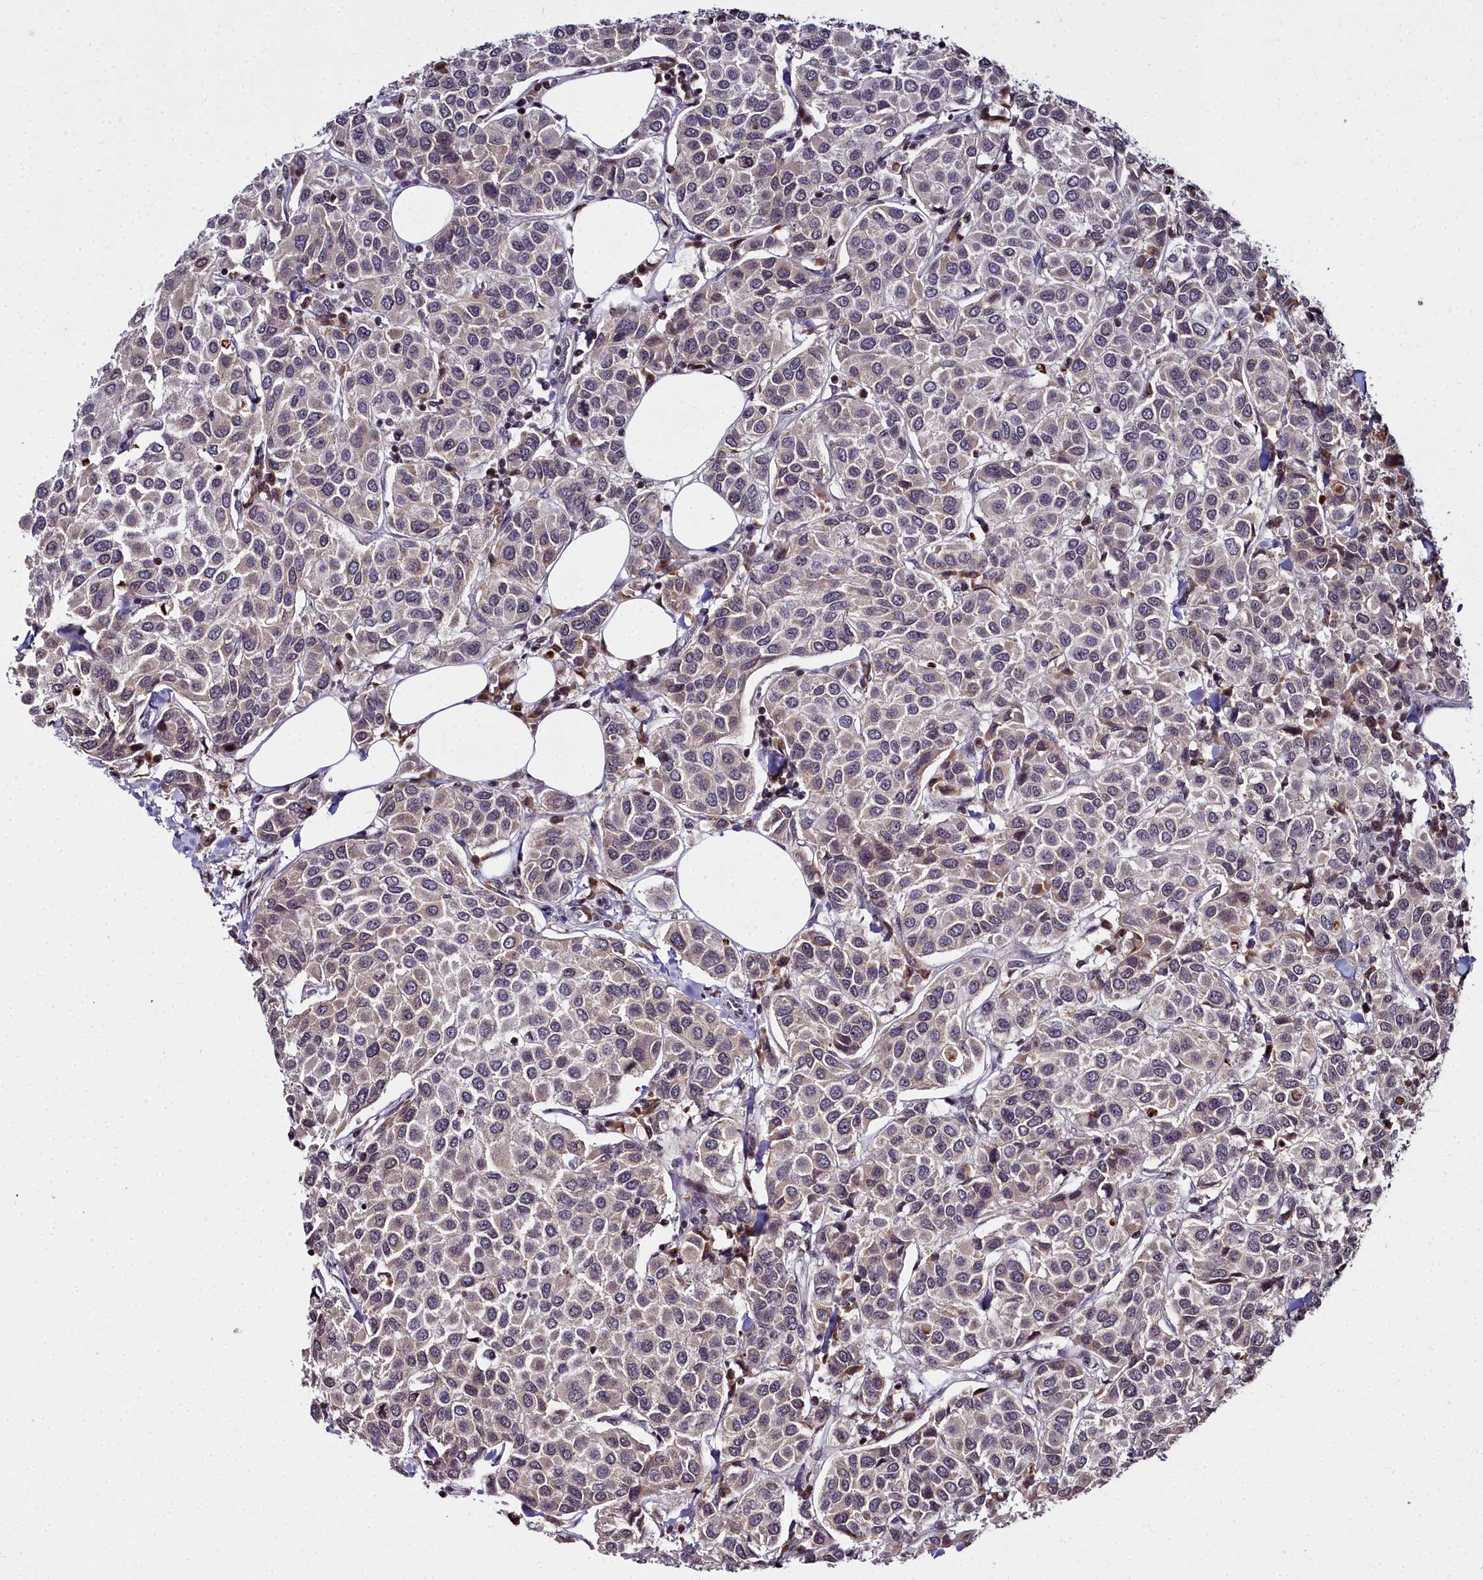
{"staining": {"intensity": "weak", "quantity": ">75%", "location": "cytoplasmic/membranous"}, "tissue": "breast cancer", "cell_type": "Tumor cells", "image_type": "cancer", "snomed": [{"axis": "morphology", "description": "Duct carcinoma"}, {"axis": "topography", "description": "Breast"}], "caption": "Immunohistochemistry (IHC) (DAB) staining of invasive ductal carcinoma (breast) displays weak cytoplasmic/membranous protein staining in approximately >75% of tumor cells.", "gene": "FZD4", "patient": {"sex": "female", "age": 55}}